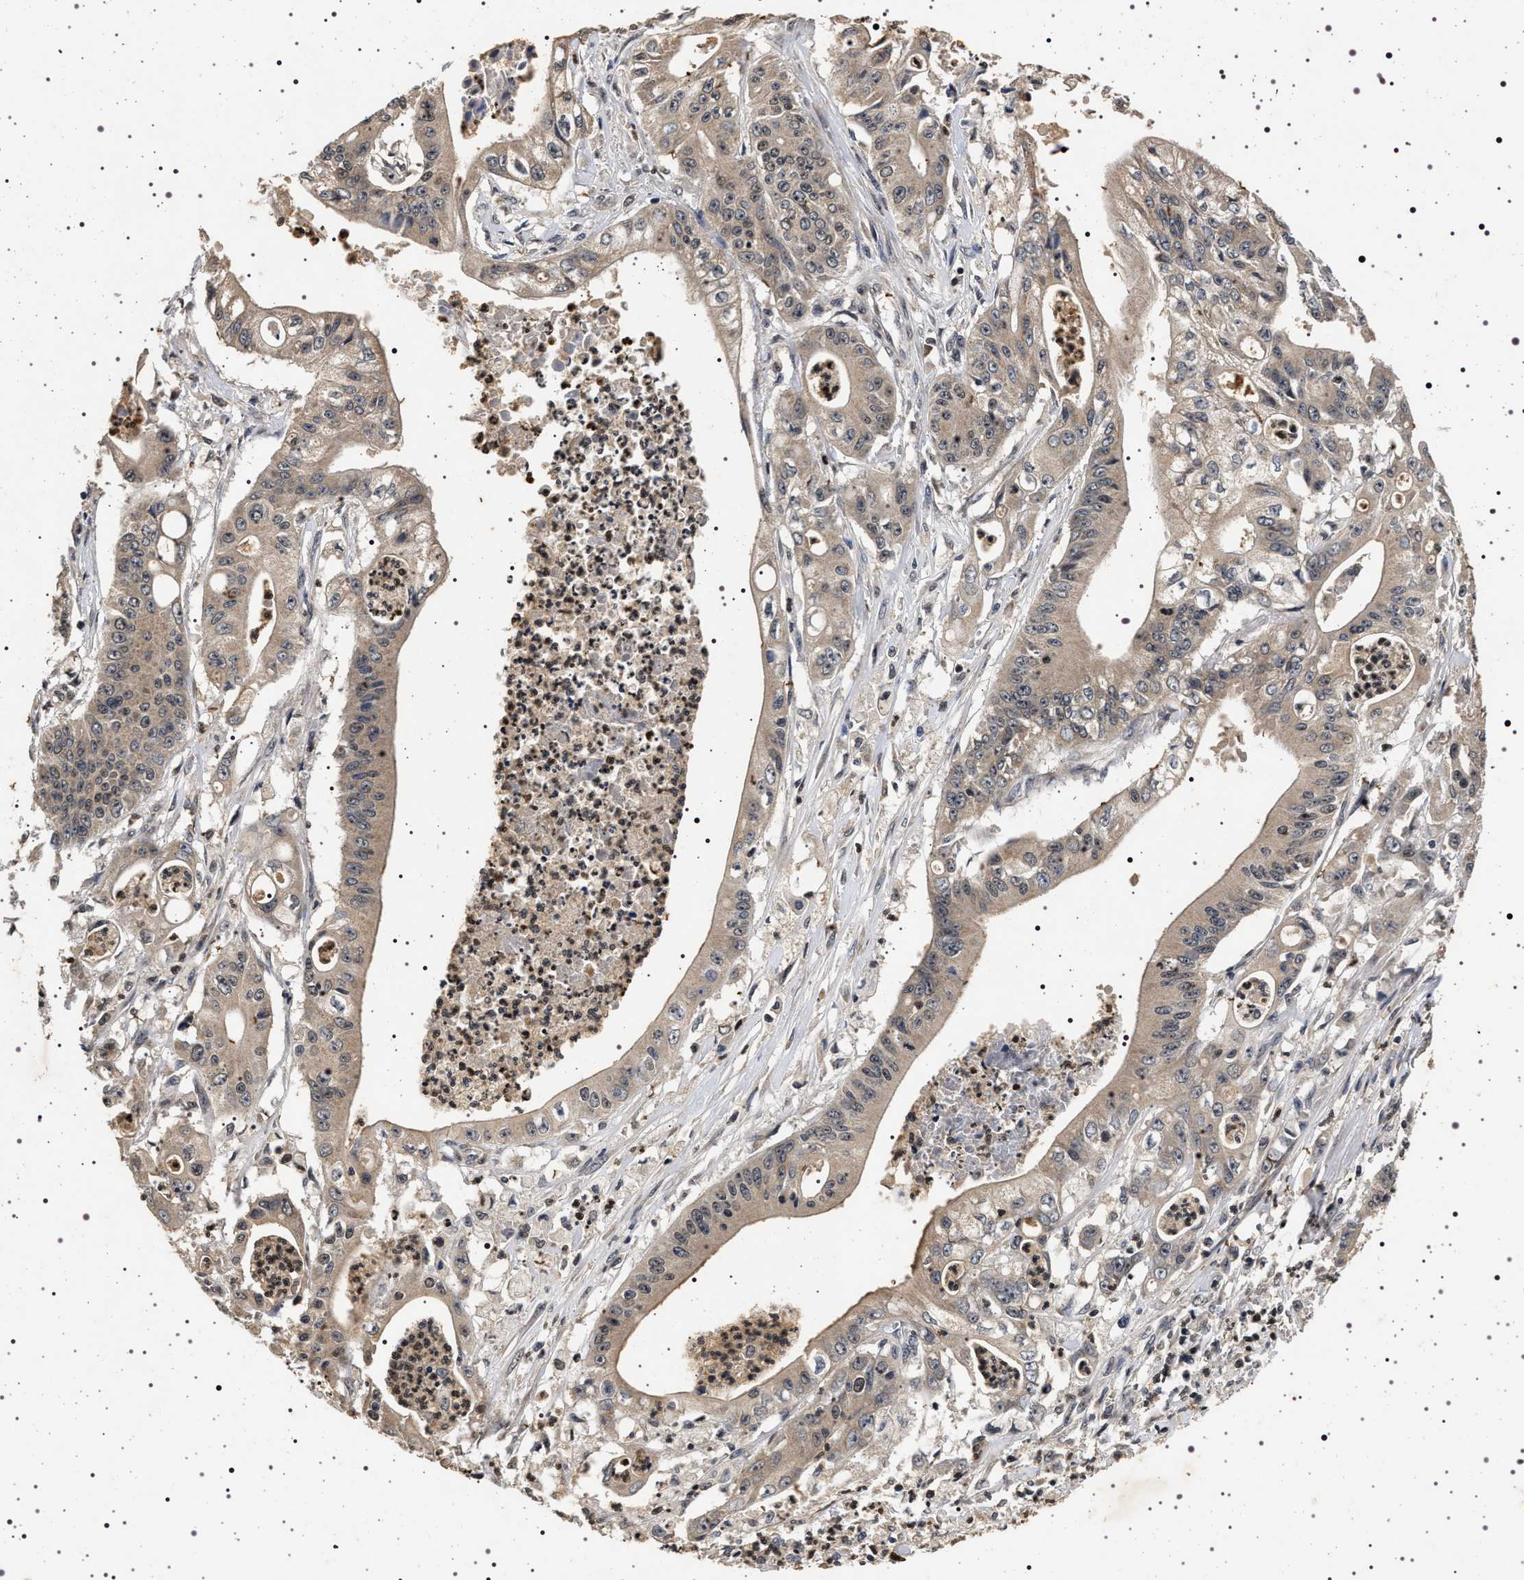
{"staining": {"intensity": "weak", "quantity": ">75%", "location": "cytoplasmic/membranous"}, "tissue": "pancreatic cancer", "cell_type": "Tumor cells", "image_type": "cancer", "snomed": [{"axis": "morphology", "description": "Normal tissue, NOS"}, {"axis": "topography", "description": "Lymph node"}], "caption": "Immunohistochemical staining of pancreatic cancer exhibits low levels of weak cytoplasmic/membranous staining in about >75% of tumor cells. (DAB IHC, brown staining for protein, blue staining for nuclei).", "gene": "CDKN1B", "patient": {"sex": "male", "age": 62}}